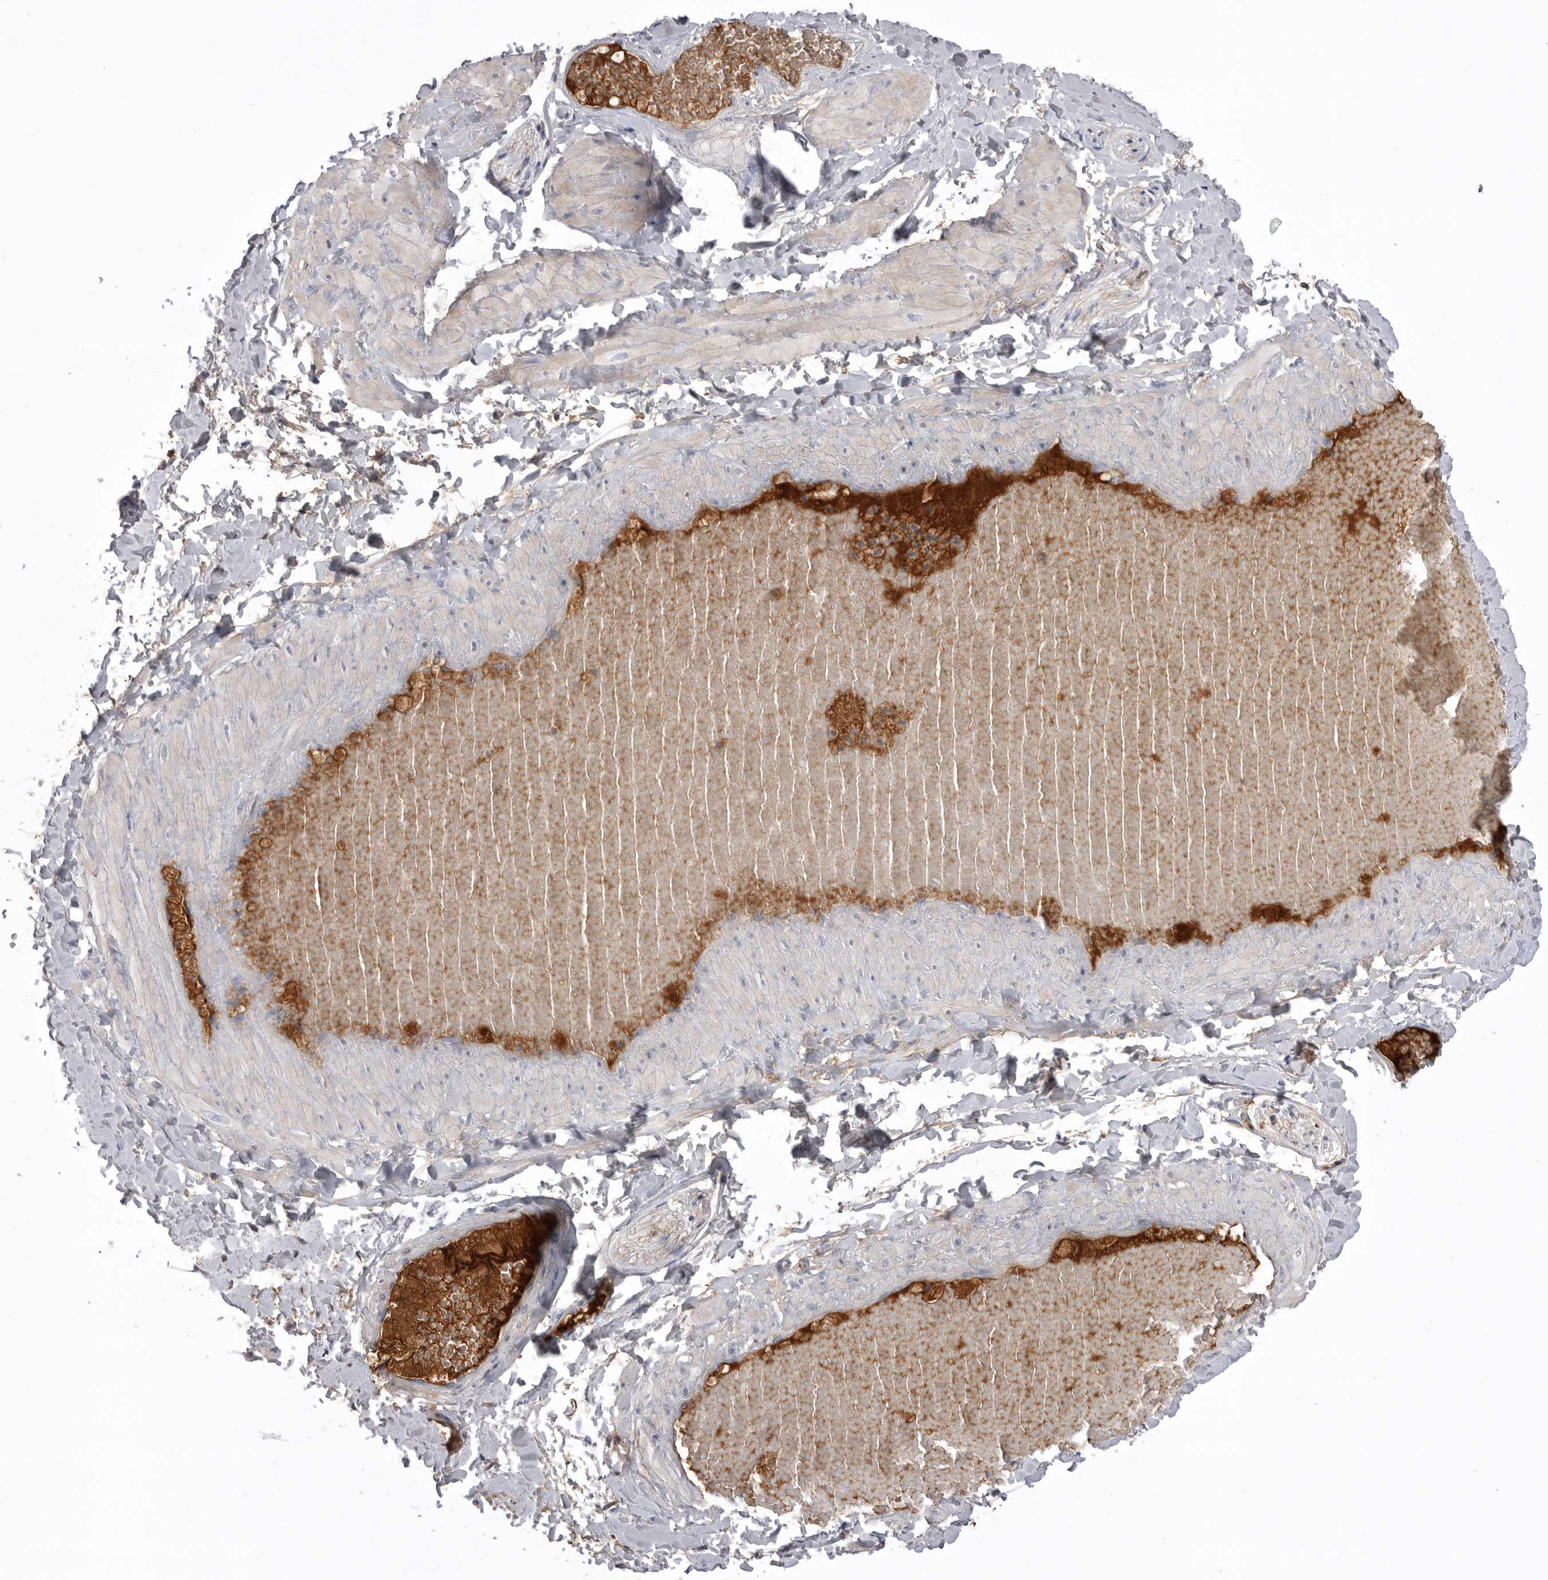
{"staining": {"intensity": "weak", "quantity": "25%-75%", "location": "cytoplasmic/membranous"}, "tissue": "adipose tissue", "cell_type": "Adipocytes", "image_type": "normal", "snomed": [{"axis": "morphology", "description": "Normal tissue, NOS"}, {"axis": "topography", "description": "Adipose tissue"}, {"axis": "topography", "description": "Vascular tissue"}, {"axis": "topography", "description": "Peripheral nerve tissue"}], "caption": "Benign adipose tissue demonstrates weak cytoplasmic/membranous staining in approximately 25%-75% of adipocytes.", "gene": "AHSG", "patient": {"sex": "male", "age": 25}}